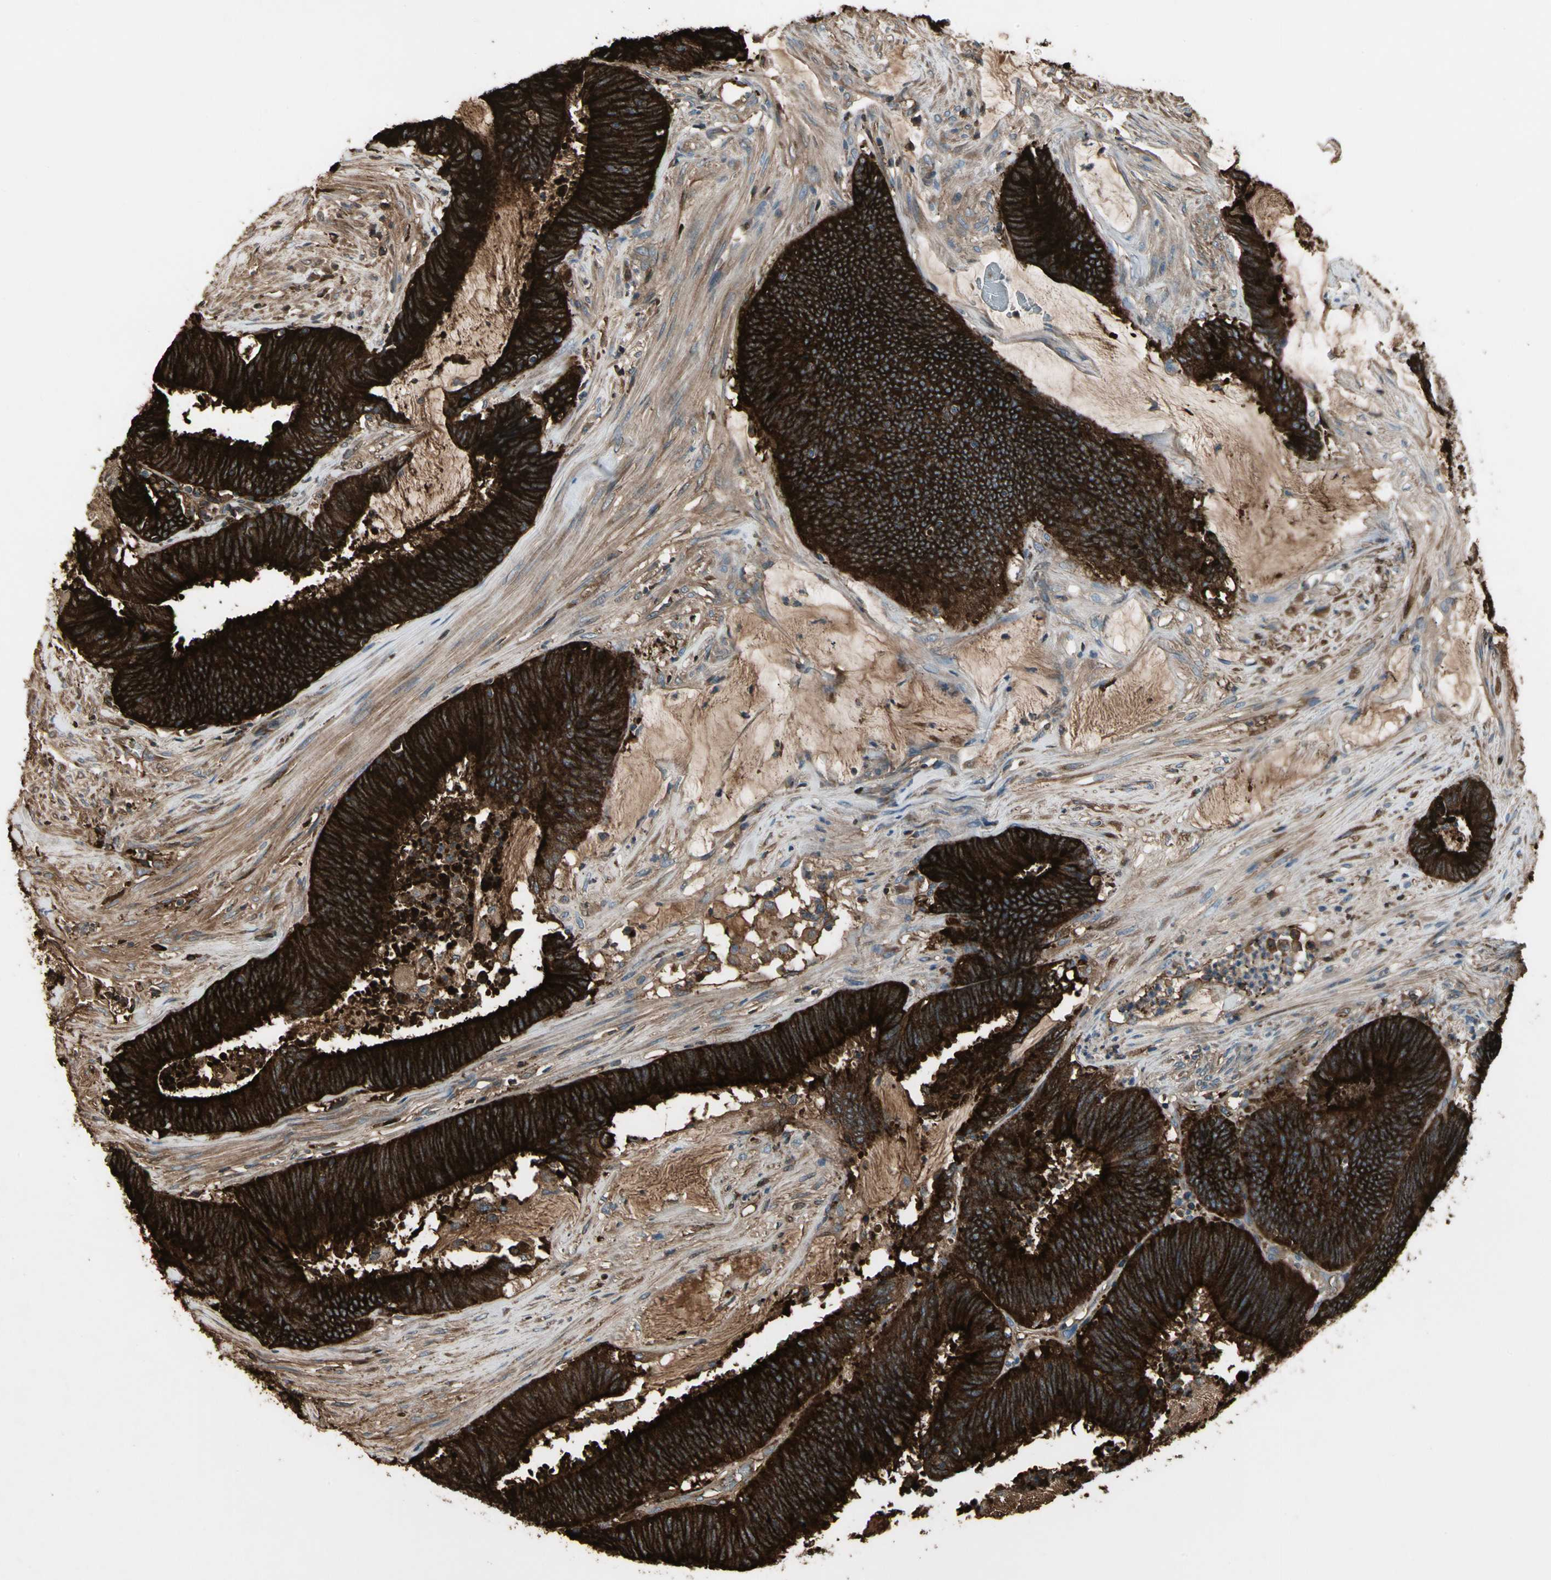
{"staining": {"intensity": "strong", "quantity": ">75%", "location": "cytoplasmic/membranous"}, "tissue": "colorectal cancer", "cell_type": "Tumor cells", "image_type": "cancer", "snomed": [{"axis": "morphology", "description": "Adenocarcinoma, NOS"}, {"axis": "topography", "description": "Rectum"}], "caption": "Tumor cells demonstrate high levels of strong cytoplasmic/membranous expression in about >75% of cells in colorectal cancer (adenocarcinoma). (brown staining indicates protein expression, while blue staining denotes nuclei).", "gene": "PIGR", "patient": {"sex": "female", "age": 66}}